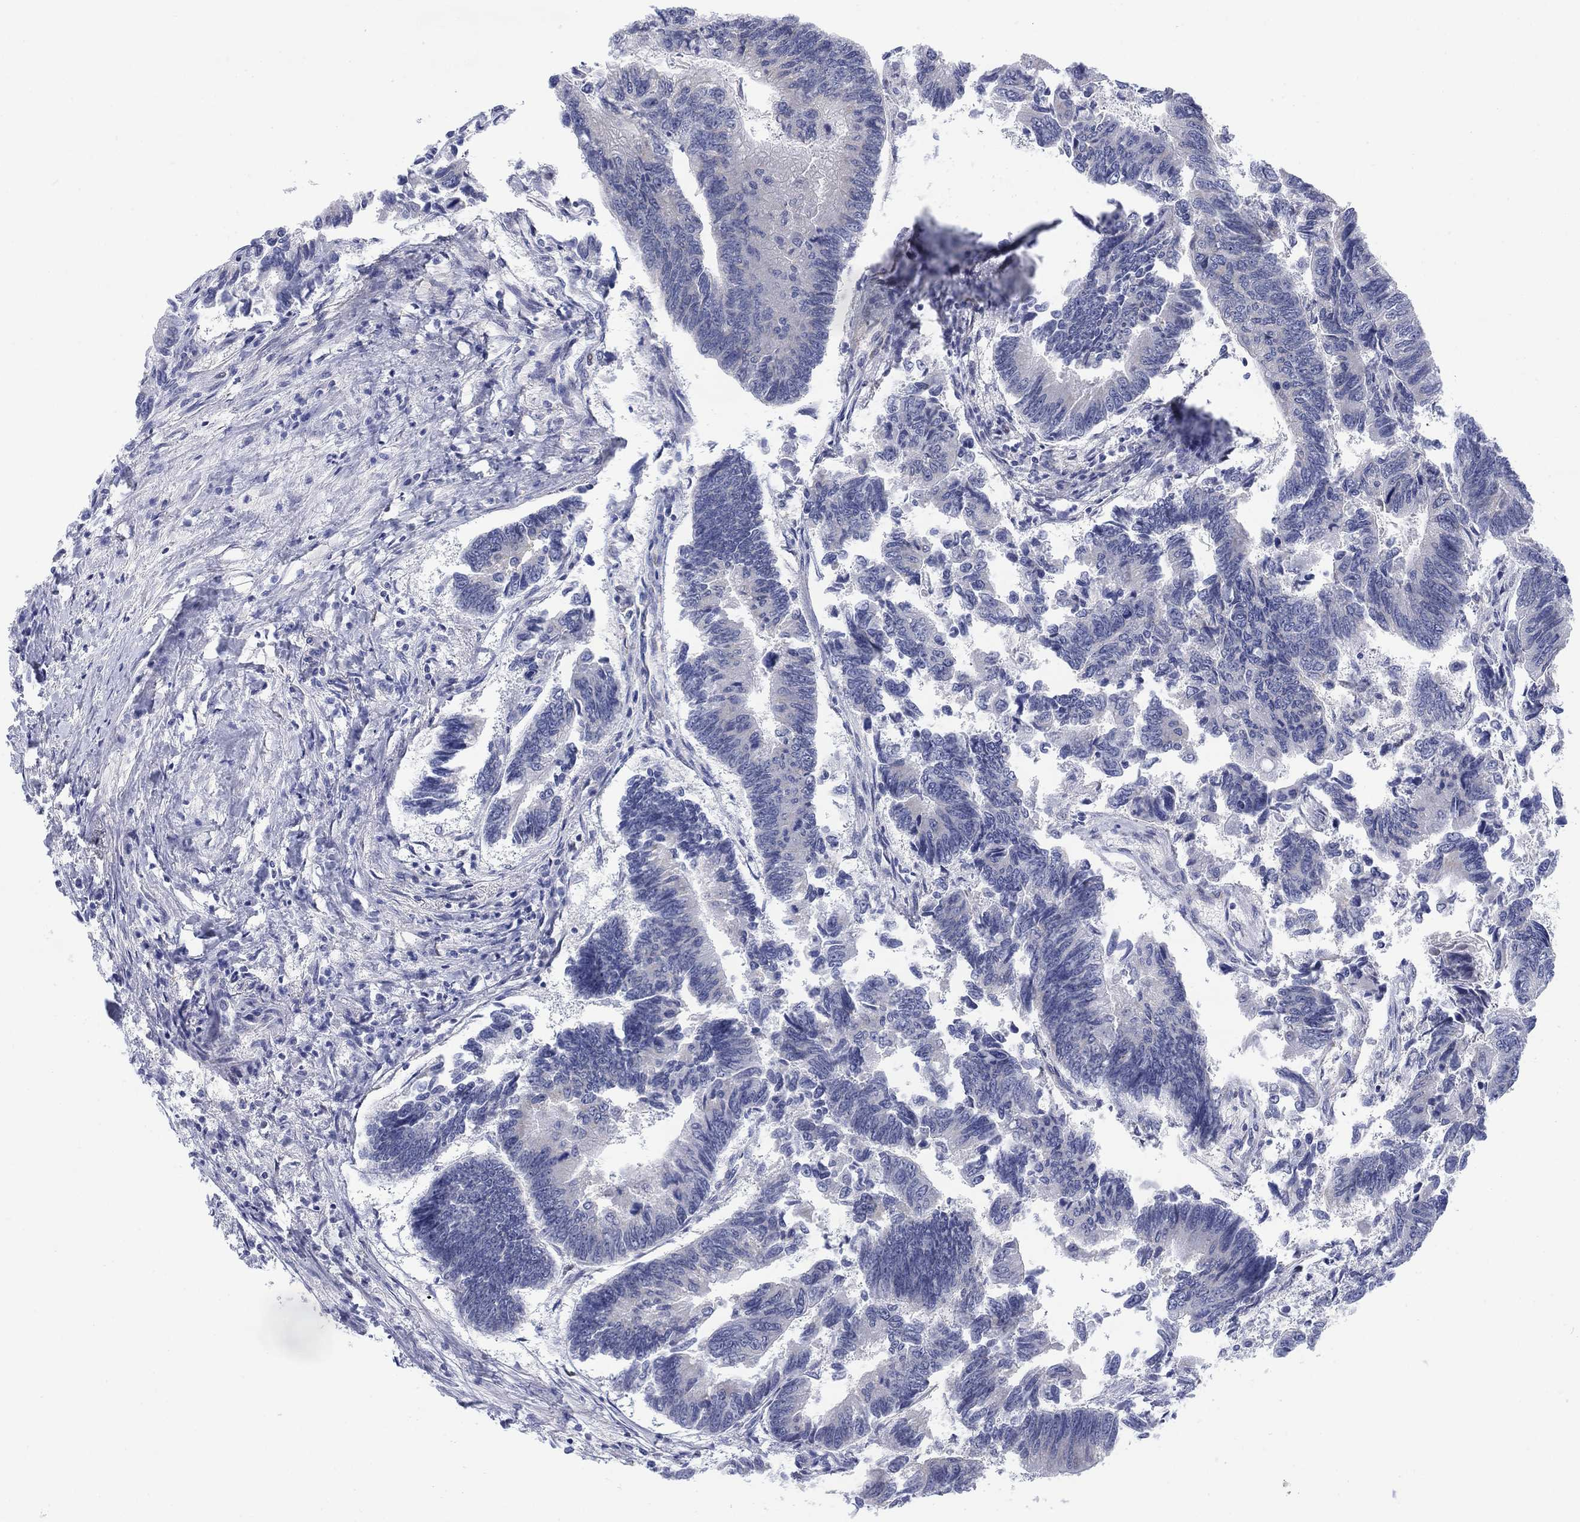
{"staining": {"intensity": "negative", "quantity": "none", "location": "none"}, "tissue": "colorectal cancer", "cell_type": "Tumor cells", "image_type": "cancer", "snomed": [{"axis": "morphology", "description": "Adenocarcinoma, NOS"}, {"axis": "topography", "description": "Colon"}], "caption": "Human colorectal adenocarcinoma stained for a protein using IHC demonstrates no expression in tumor cells.", "gene": "MYO3A", "patient": {"sex": "female", "age": 65}}